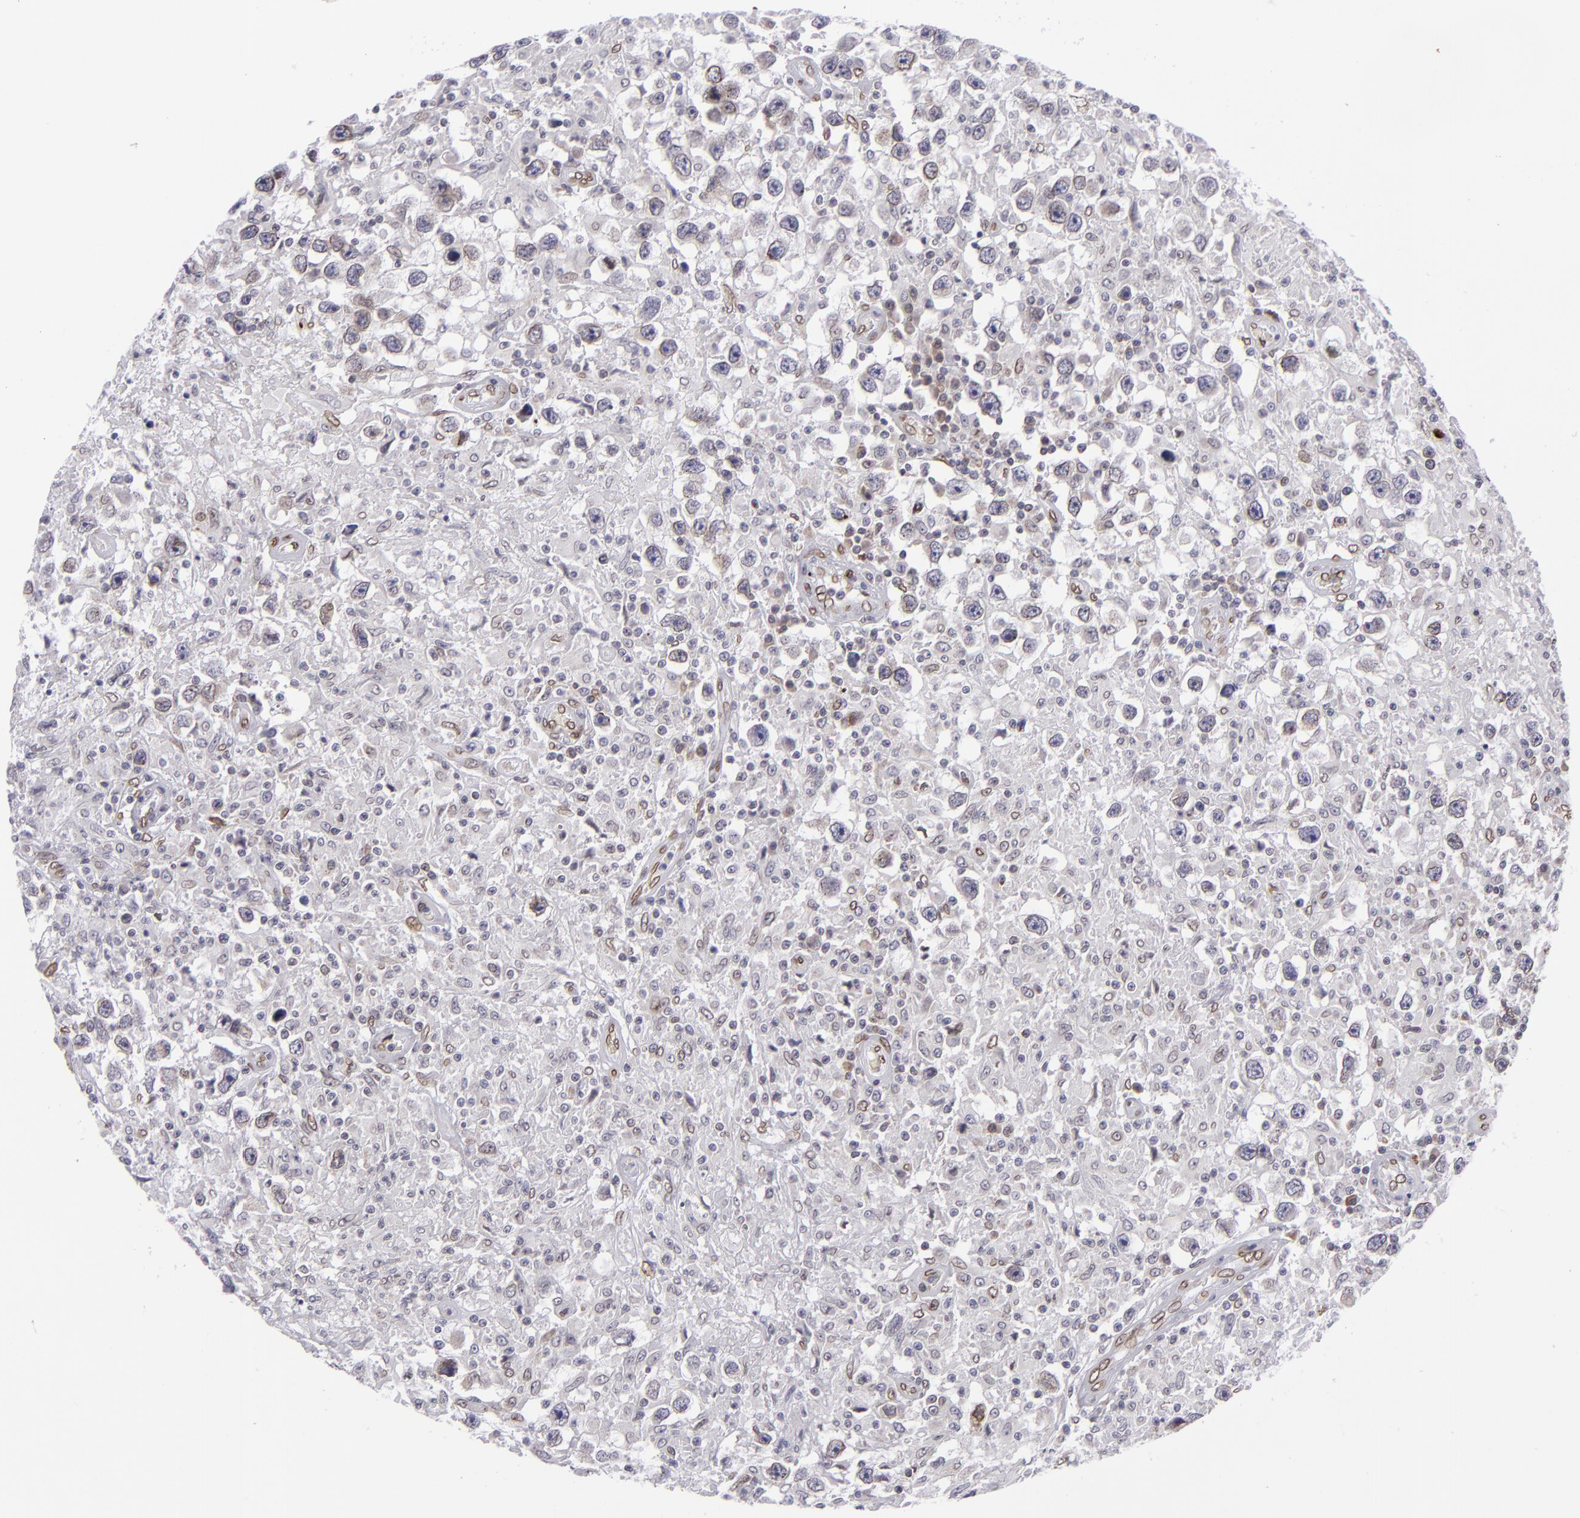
{"staining": {"intensity": "moderate", "quantity": "25%-75%", "location": "nuclear"}, "tissue": "testis cancer", "cell_type": "Tumor cells", "image_type": "cancer", "snomed": [{"axis": "morphology", "description": "Seminoma, NOS"}, {"axis": "topography", "description": "Testis"}], "caption": "The histopathology image exhibits immunohistochemical staining of testis cancer. There is moderate nuclear staining is appreciated in approximately 25%-75% of tumor cells. The staining was performed using DAB to visualize the protein expression in brown, while the nuclei were stained in blue with hematoxylin (Magnification: 20x).", "gene": "EMD", "patient": {"sex": "male", "age": 34}}